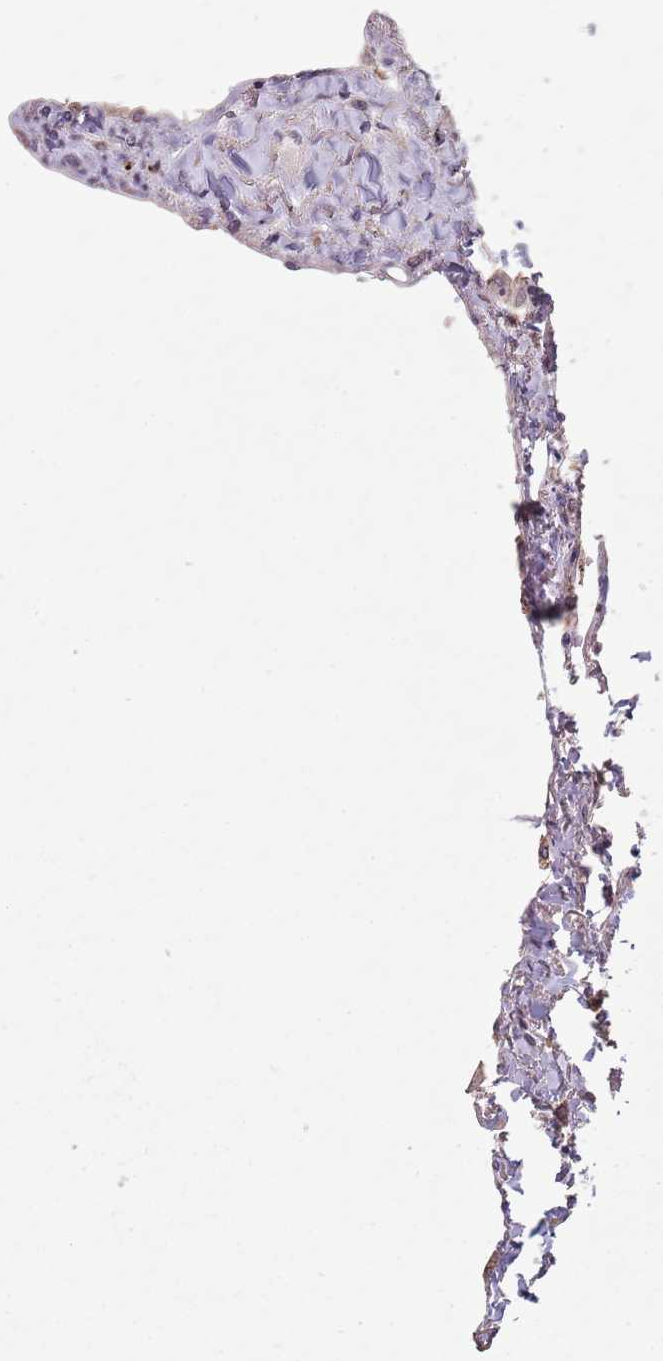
{"staining": {"intensity": "strong", "quantity": "<25%", "location": "nuclear"}, "tissue": "lung", "cell_type": "Alveolar cells", "image_type": "normal", "snomed": [{"axis": "morphology", "description": "Normal tissue, NOS"}, {"axis": "topography", "description": "Lung"}], "caption": "This is an image of IHC staining of benign lung, which shows strong staining in the nuclear of alveolar cells.", "gene": "ZNF639", "patient": {"sex": "female", "age": 67}}